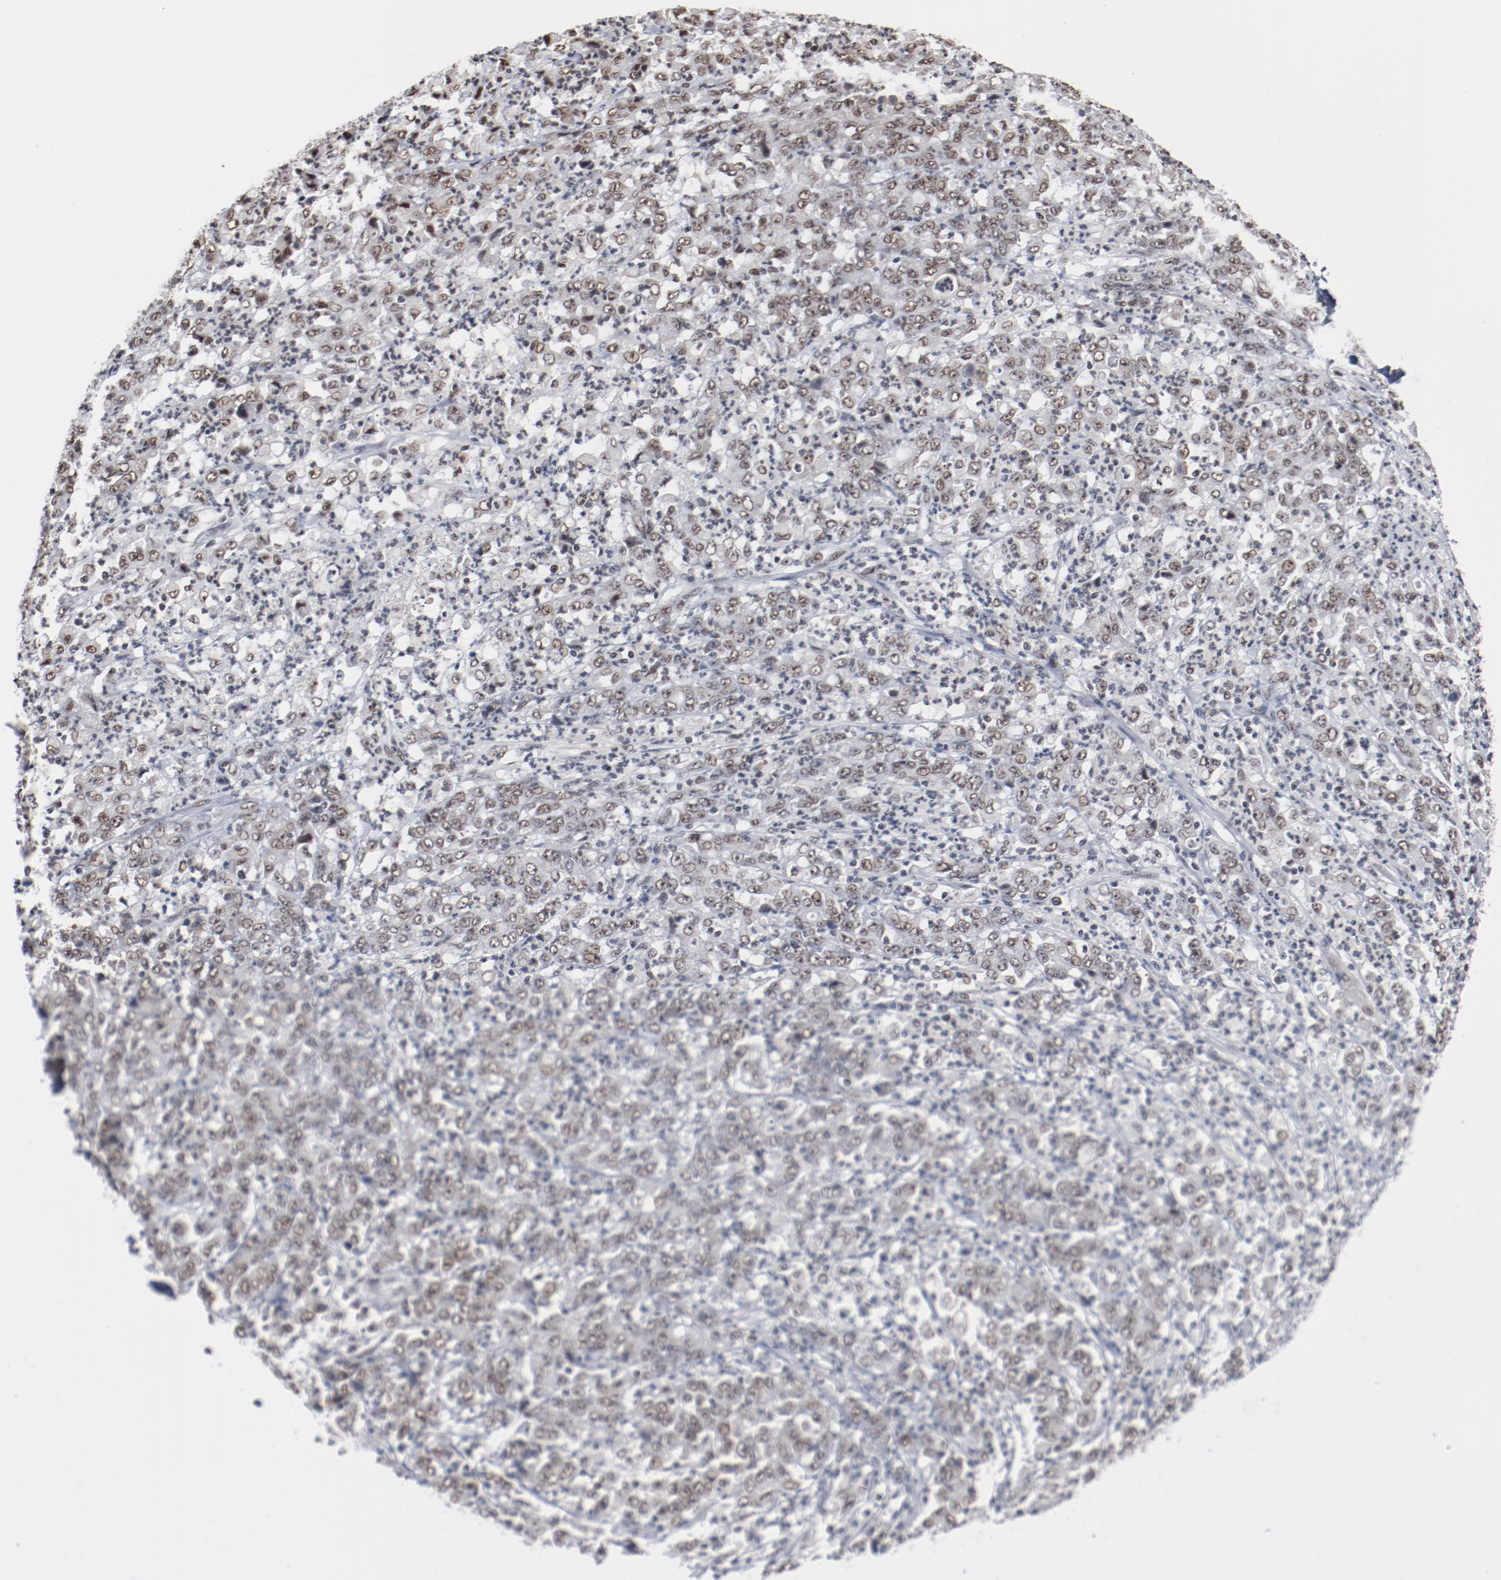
{"staining": {"intensity": "weak", "quantity": ">75%", "location": "nuclear"}, "tissue": "stomach cancer", "cell_type": "Tumor cells", "image_type": "cancer", "snomed": [{"axis": "morphology", "description": "Adenocarcinoma, NOS"}, {"axis": "topography", "description": "Stomach, lower"}], "caption": "A photomicrograph of stomach cancer (adenocarcinoma) stained for a protein shows weak nuclear brown staining in tumor cells. Ihc stains the protein in brown and the nuclei are stained blue.", "gene": "BUB3", "patient": {"sex": "female", "age": 71}}